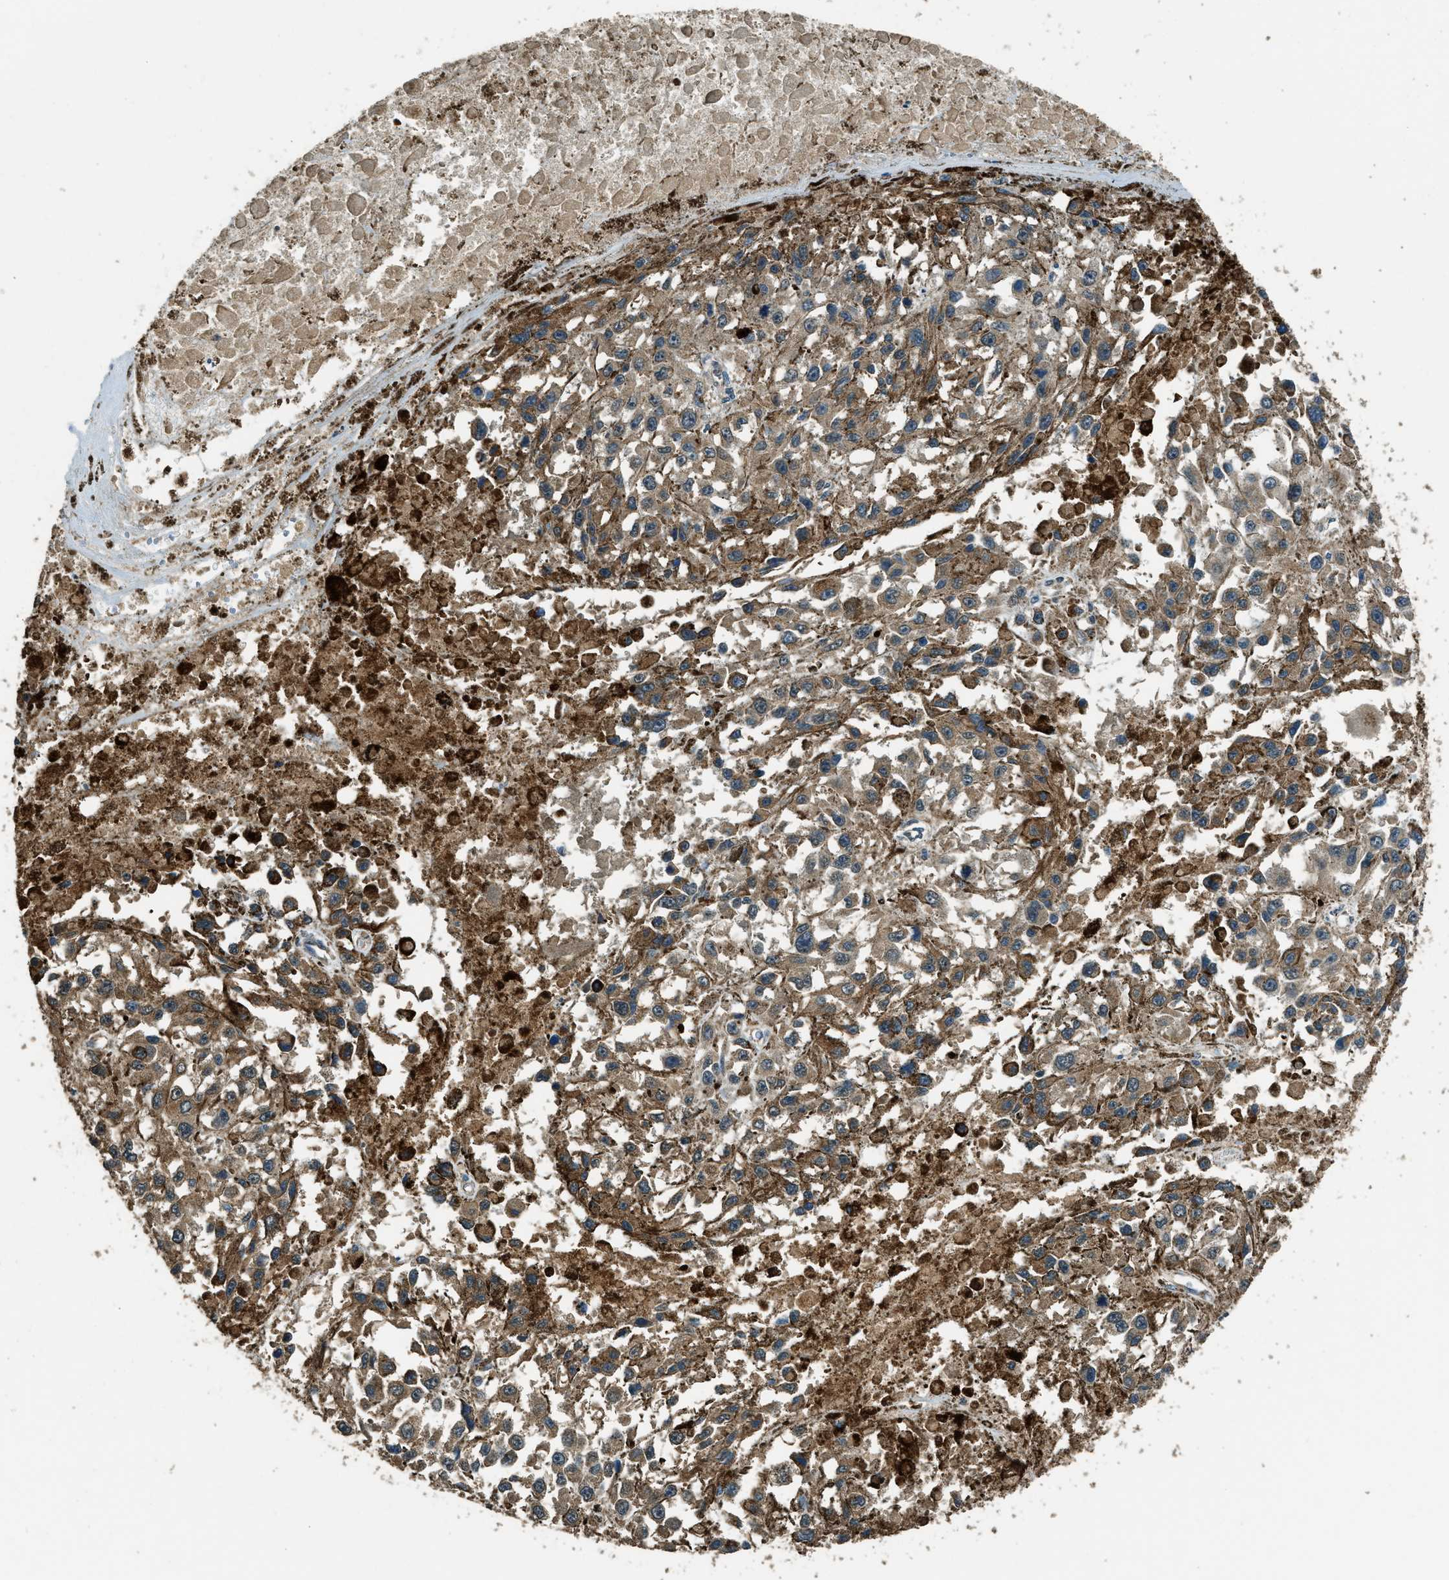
{"staining": {"intensity": "moderate", "quantity": ">75%", "location": "cytoplasmic/membranous"}, "tissue": "melanoma", "cell_type": "Tumor cells", "image_type": "cancer", "snomed": [{"axis": "morphology", "description": "Malignant melanoma, Metastatic site"}, {"axis": "topography", "description": "Lymph node"}], "caption": "Malignant melanoma (metastatic site) stained for a protein shows moderate cytoplasmic/membranous positivity in tumor cells. The protein is shown in brown color, while the nuclei are stained blue.", "gene": "SALL3", "patient": {"sex": "male", "age": 59}}